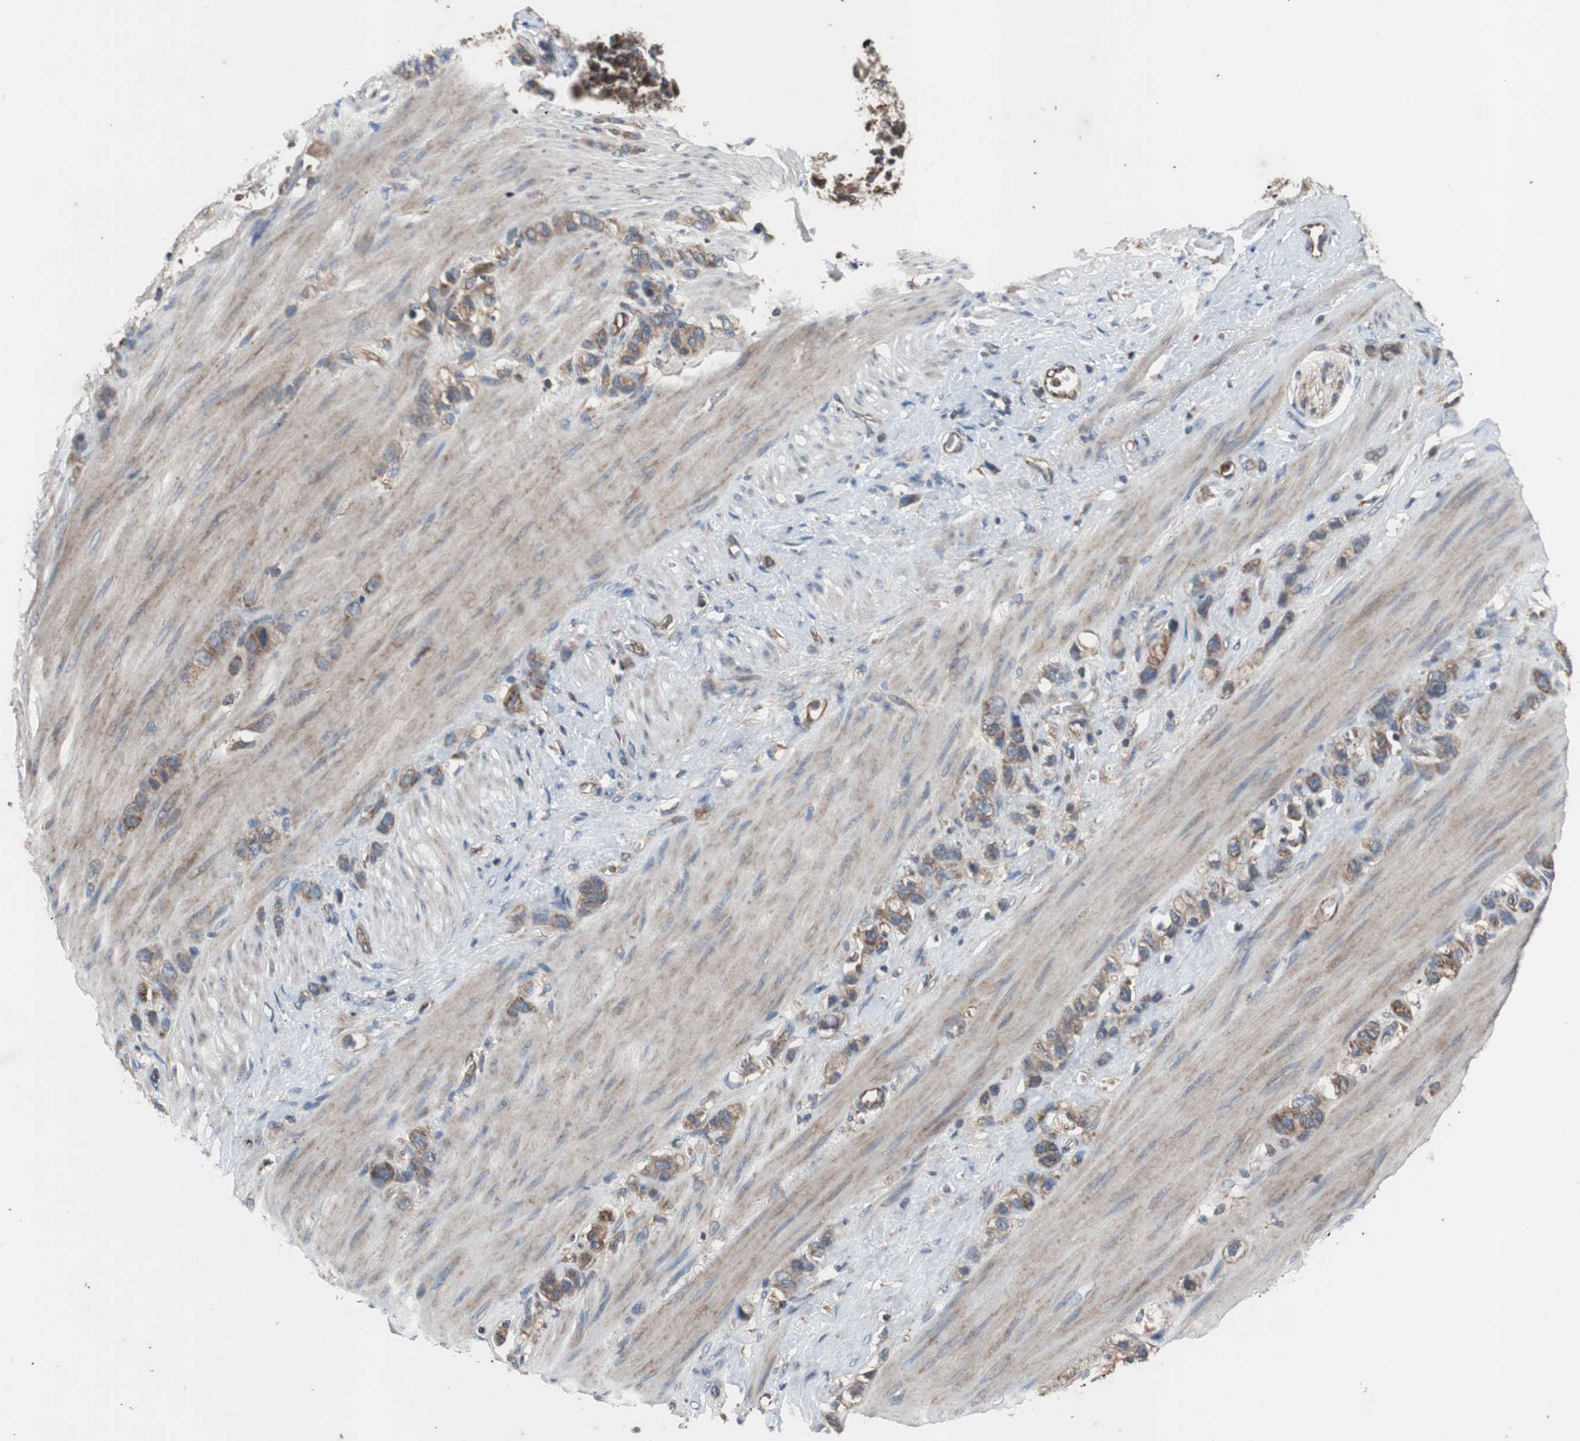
{"staining": {"intensity": "moderate", "quantity": ">75%", "location": "cytoplasmic/membranous"}, "tissue": "stomach cancer", "cell_type": "Tumor cells", "image_type": "cancer", "snomed": [{"axis": "morphology", "description": "Normal tissue, NOS"}, {"axis": "morphology", "description": "Adenocarcinoma, NOS"}, {"axis": "morphology", "description": "Adenocarcinoma, High grade"}, {"axis": "topography", "description": "Stomach, upper"}, {"axis": "topography", "description": "Stomach"}], "caption": "The micrograph displays immunohistochemical staining of stomach cancer. There is moderate cytoplasmic/membranous positivity is seen in approximately >75% of tumor cells.", "gene": "ACTR3", "patient": {"sex": "female", "age": 65}}